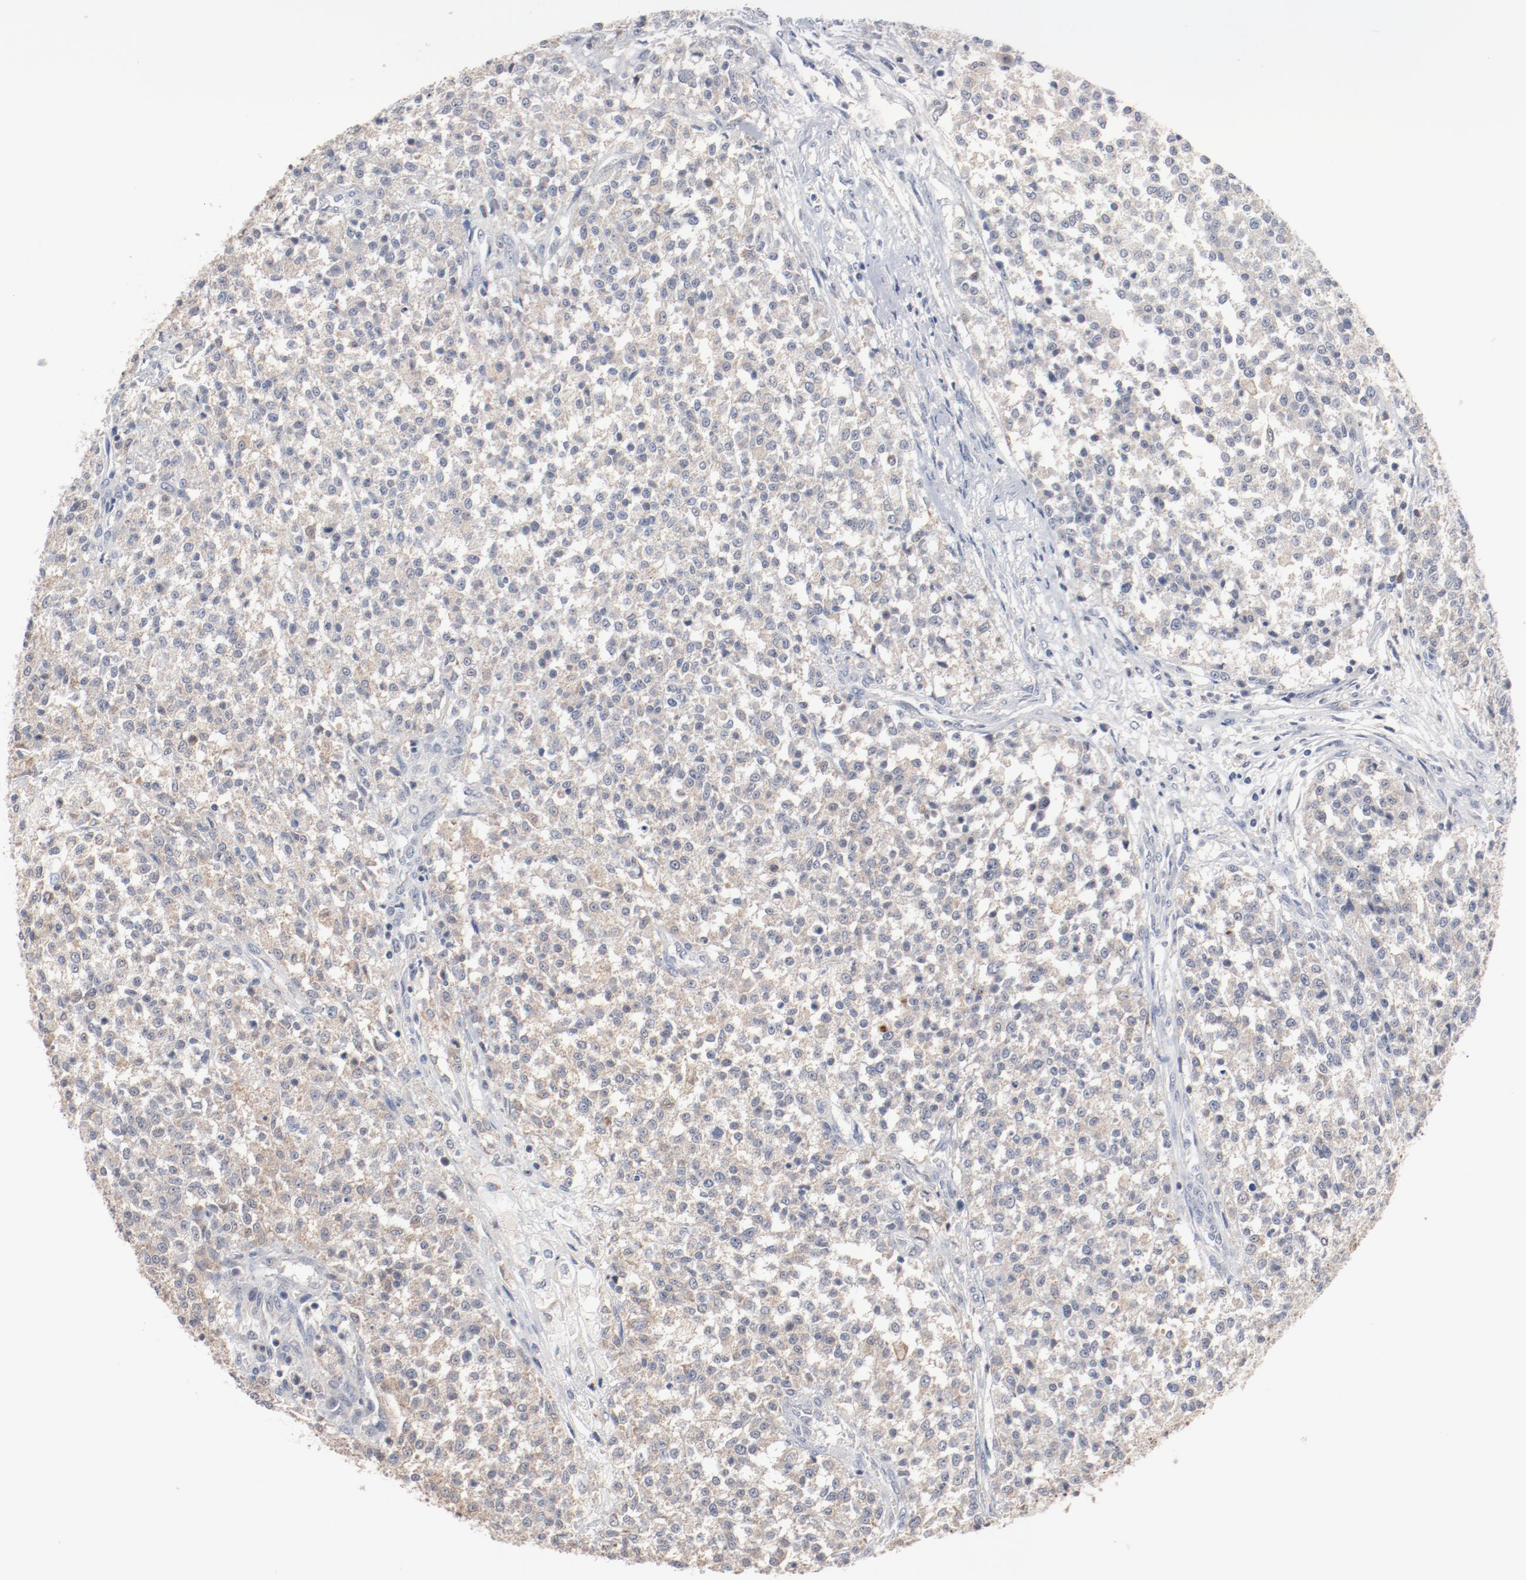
{"staining": {"intensity": "negative", "quantity": "none", "location": "none"}, "tissue": "testis cancer", "cell_type": "Tumor cells", "image_type": "cancer", "snomed": [{"axis": "morphology", "description": "Seminoma, NOS"}, {"axis": "topography", "description": "Testis"}], "caption": "Immunohistochemical staining of human testis seminoma exhibits no significant staining in tumor cells. Brightfield microscopy of immunohistochemistry (IHC) stained with DAB (brown) and hematoxylin (blue), captured at high magnification.", "gene": "ERICH1", "patient": {"sex": "male", "age": 59}}